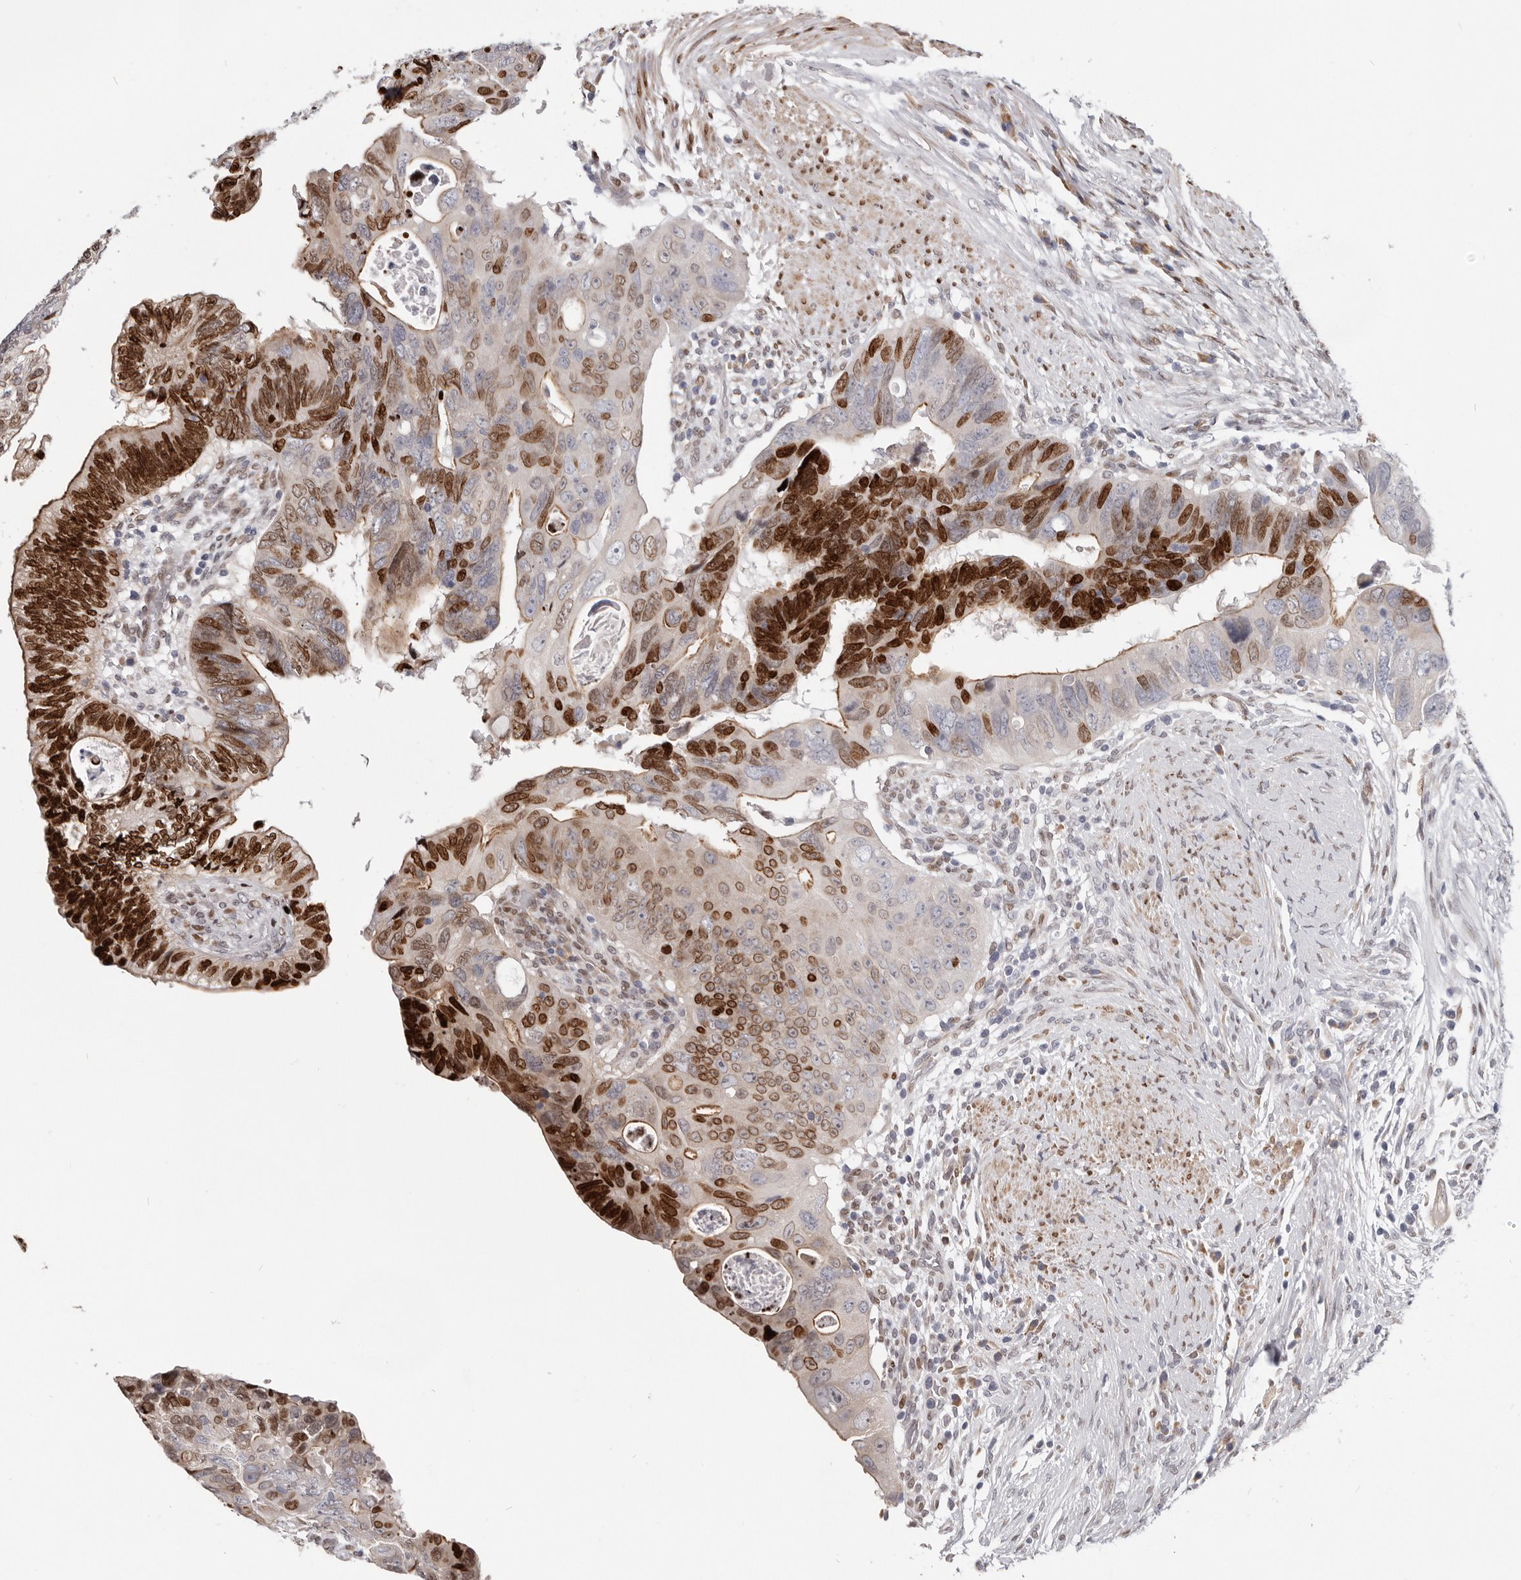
{"staining": {"intensity": "strong", "quantity": "25%-75%", "location": "nuclear"}, "tissue": "colorectal cancer", "cell_type": "Tumor cells", "image_type": "cancer", "snomed": [{"axis": "morphology", "description": "Adenocarcinoma, NOS"}, {"axis": "topography", "description": "Rectum"}], "caption": "About 25%-75% of tumor cells in colorectal adenocarcinoma exhibit strong nuclear protein positivity as visualized by brown immunohistochemical staining.", "gene": "SRP19", "patient": {"sex": "male", "age": 53}}